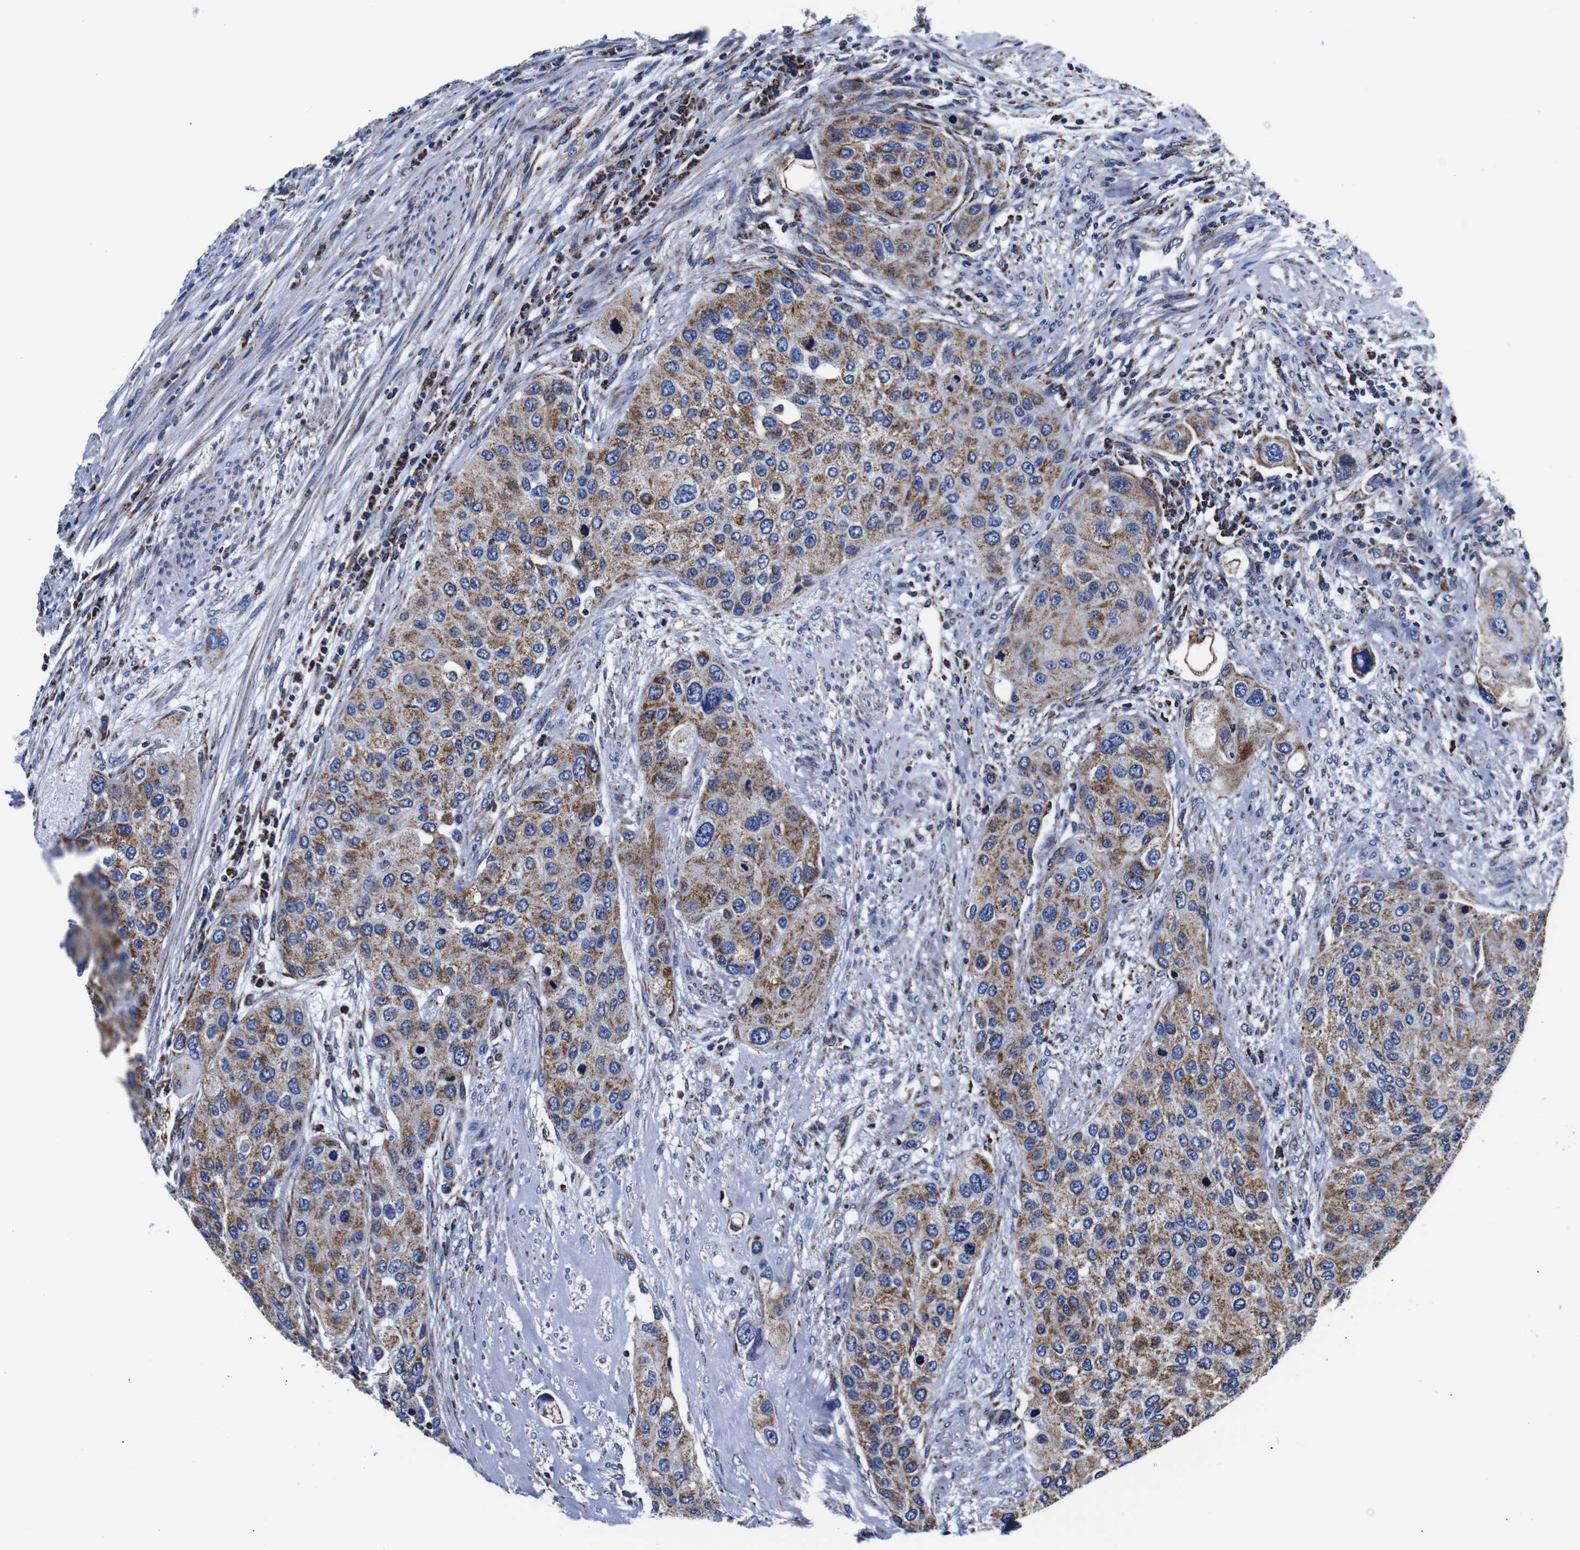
{"staining": {"intensity": "moderate", "quantity": ">75%", "location": "cytoplasmic/membranous"}, "tissue": "urothelial cancer", "cell_type": "Tumor cells", "image_type": "cancer", "snomed": [{"axis": "morphology", "description": "Urothelial carcinoma, High grade"}, {"axis": "topography", "description": "Urinary bladder"}], "caption": "Urothelial cancer stained with a protein marker shows moderate staining in tumor cells.", "gene": "FKBP9", "patient": {"sex": "female", "age": 56}}